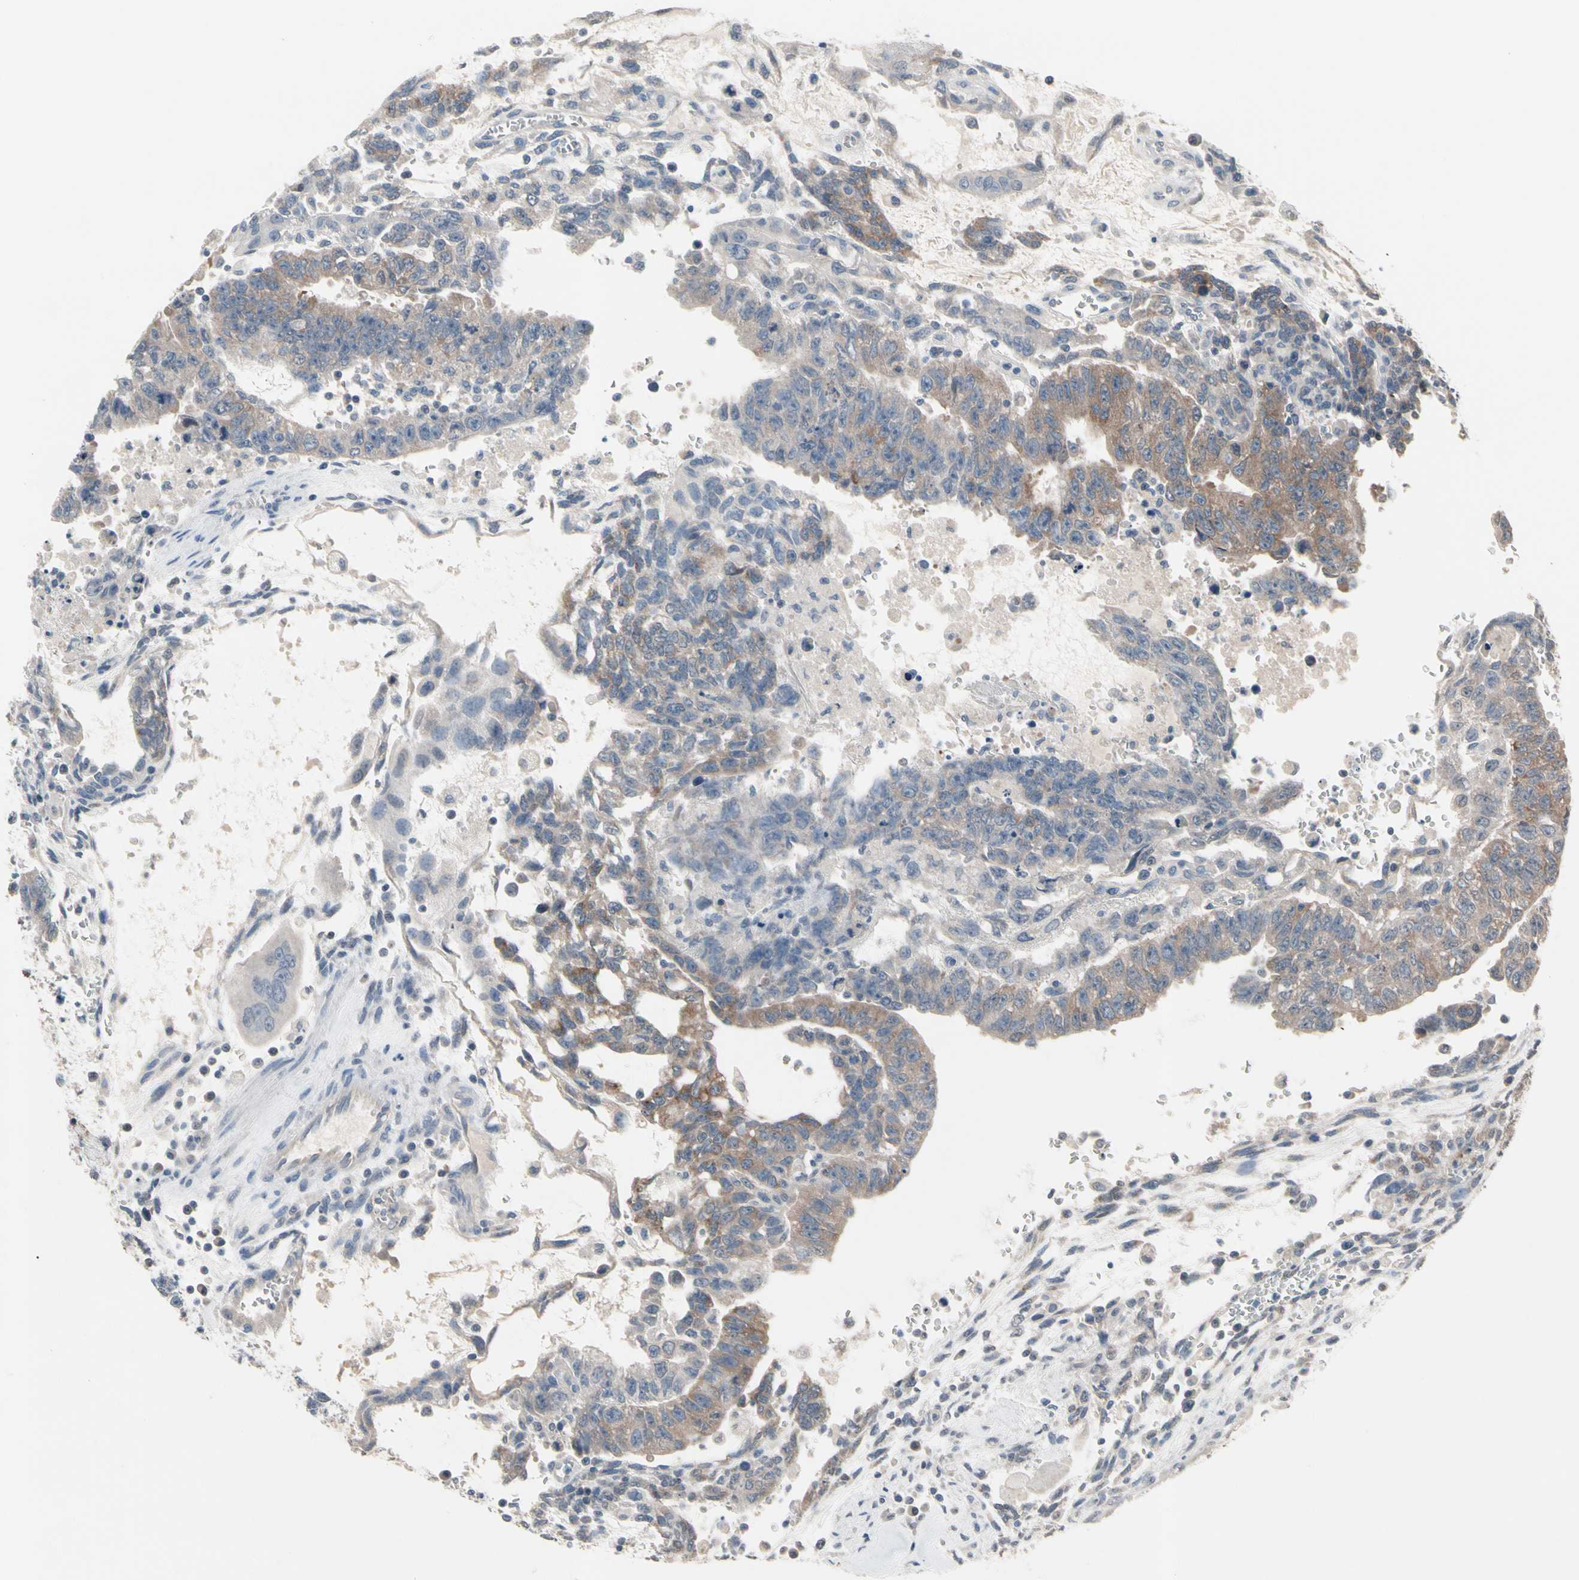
{"staining": {"intensity": "moderate", "quantity": ">75%", "location": "cytoplasmic/membranous"}, "tissue": "testis cancer", "cell_type": "Tumor cells", "image_type": "cancer", "snomed": [{"axis": "morphology", "description": "Seminoma, NOS"}, {"axis": "morphology", "description": "Carcinoma, Embryonal, NOS"}, {"axis": "topography", "description": "Testis"}], "caption": "Brown immunohistochemical staining in testis cancer shows moderate cytoplasmic/membranous expression in approximately >75% of tumor cells. (IHC, brightfield microscopy, high magnification).", "gene": "SV2A", "patient": {"sex": "male", "age": 52}}